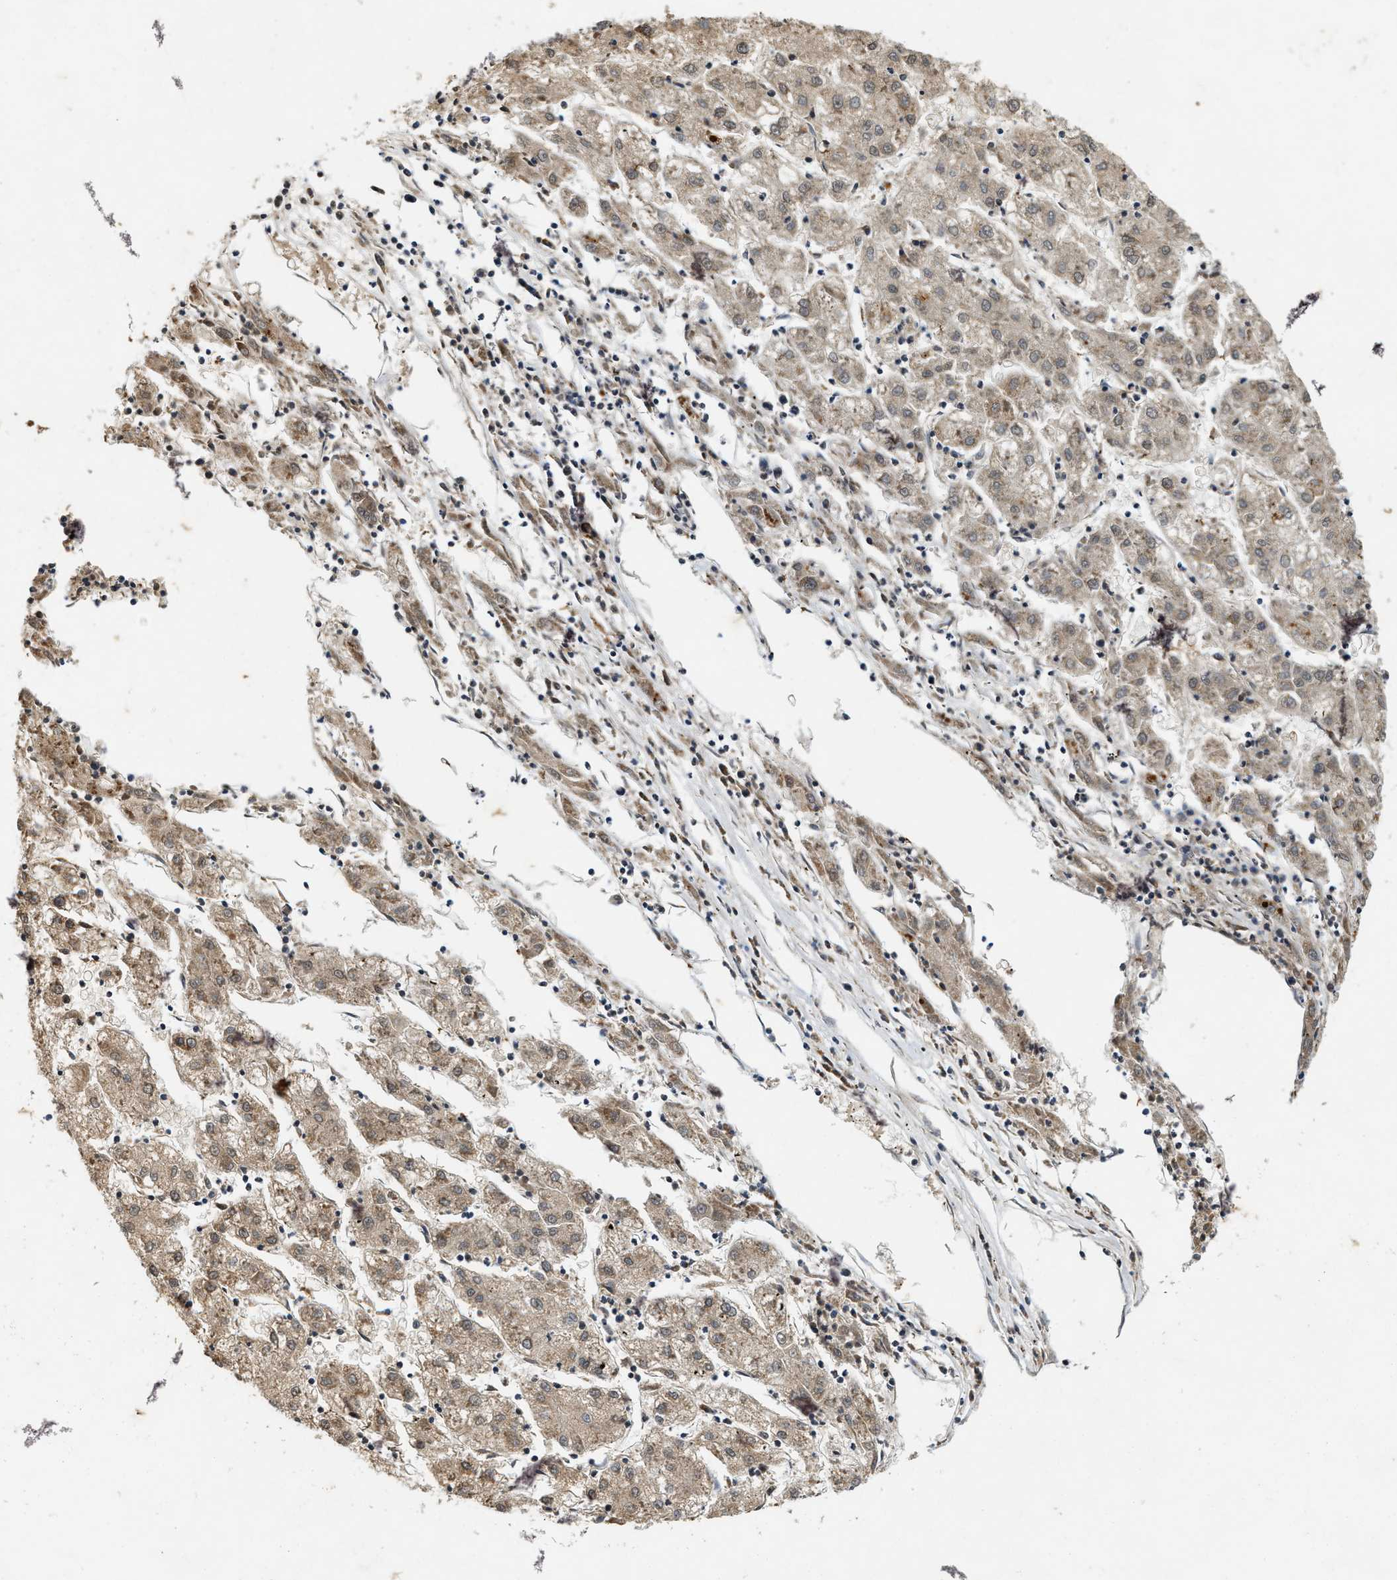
{"staining": {"intensity": "weak", "quantity": "<25%", "location": "cytoplasmic/membranous"}, "tissue": "liver cancer", "cell_type": "Tumor cells", "image_type": "cancer", "snomed": [{"axis": "morphology", "description": "Carcinoma, Hepatocellular, NOS"}, {"axis": "topography", "description": "Liver"}], "caption": "Immunohistochemistry image of neoplastic tissue: liver cancer (hepatocellular carcinoma) stained with DAB (3,3'-diaminobenzidine) exhibits no significant protein expression in tumor cells.", "gene": "KIF21A", "patient": {"sex": "male", "age": 72}}